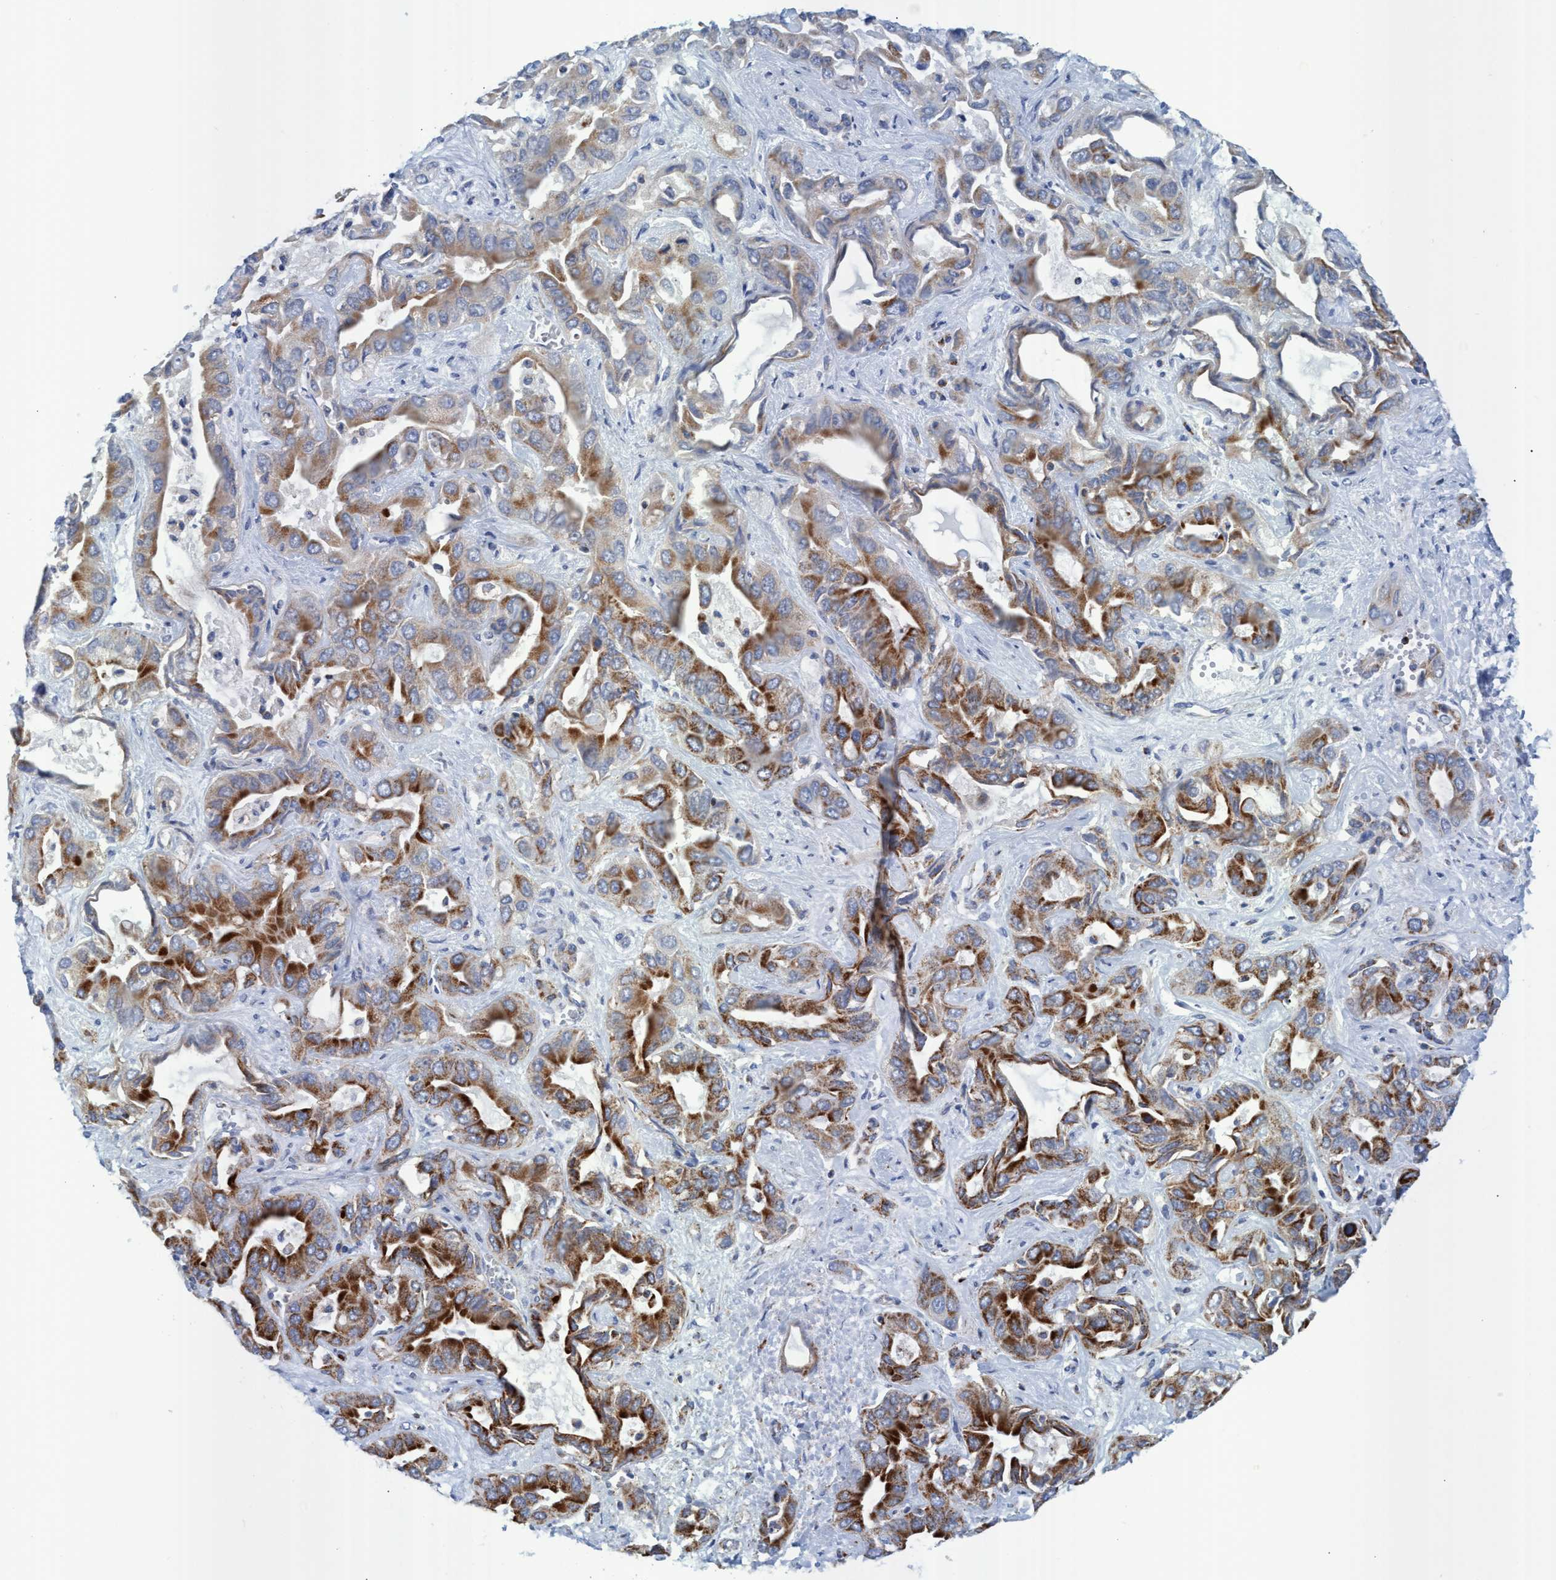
{"staining": {"intensity": "moderate", "quantity": ">75%", "location": "cytoplasmic/membranous"}, "tissue": "liver cancer", "cell_type": "Tumor cells", "image_type": "cancer", "snomed": [{"axis": "morphology", "description": "Cholangiocarcinoma"}, {"axis": "topography", "description": "Liver"}], "caption": "Immunohistochemistry (IHC) photomicrograph of neoplastic tissue: cholangiocarcinoma (liver) stained using IHC demonstrates medium levels of moderate protein expression localized specifically in the cytoplasmic/membranous of tumor cells, appearing as a cytoplasmic/membranous brown color.", "gene": "GGA3", "patient": {"sex": "female", "age": 52}}